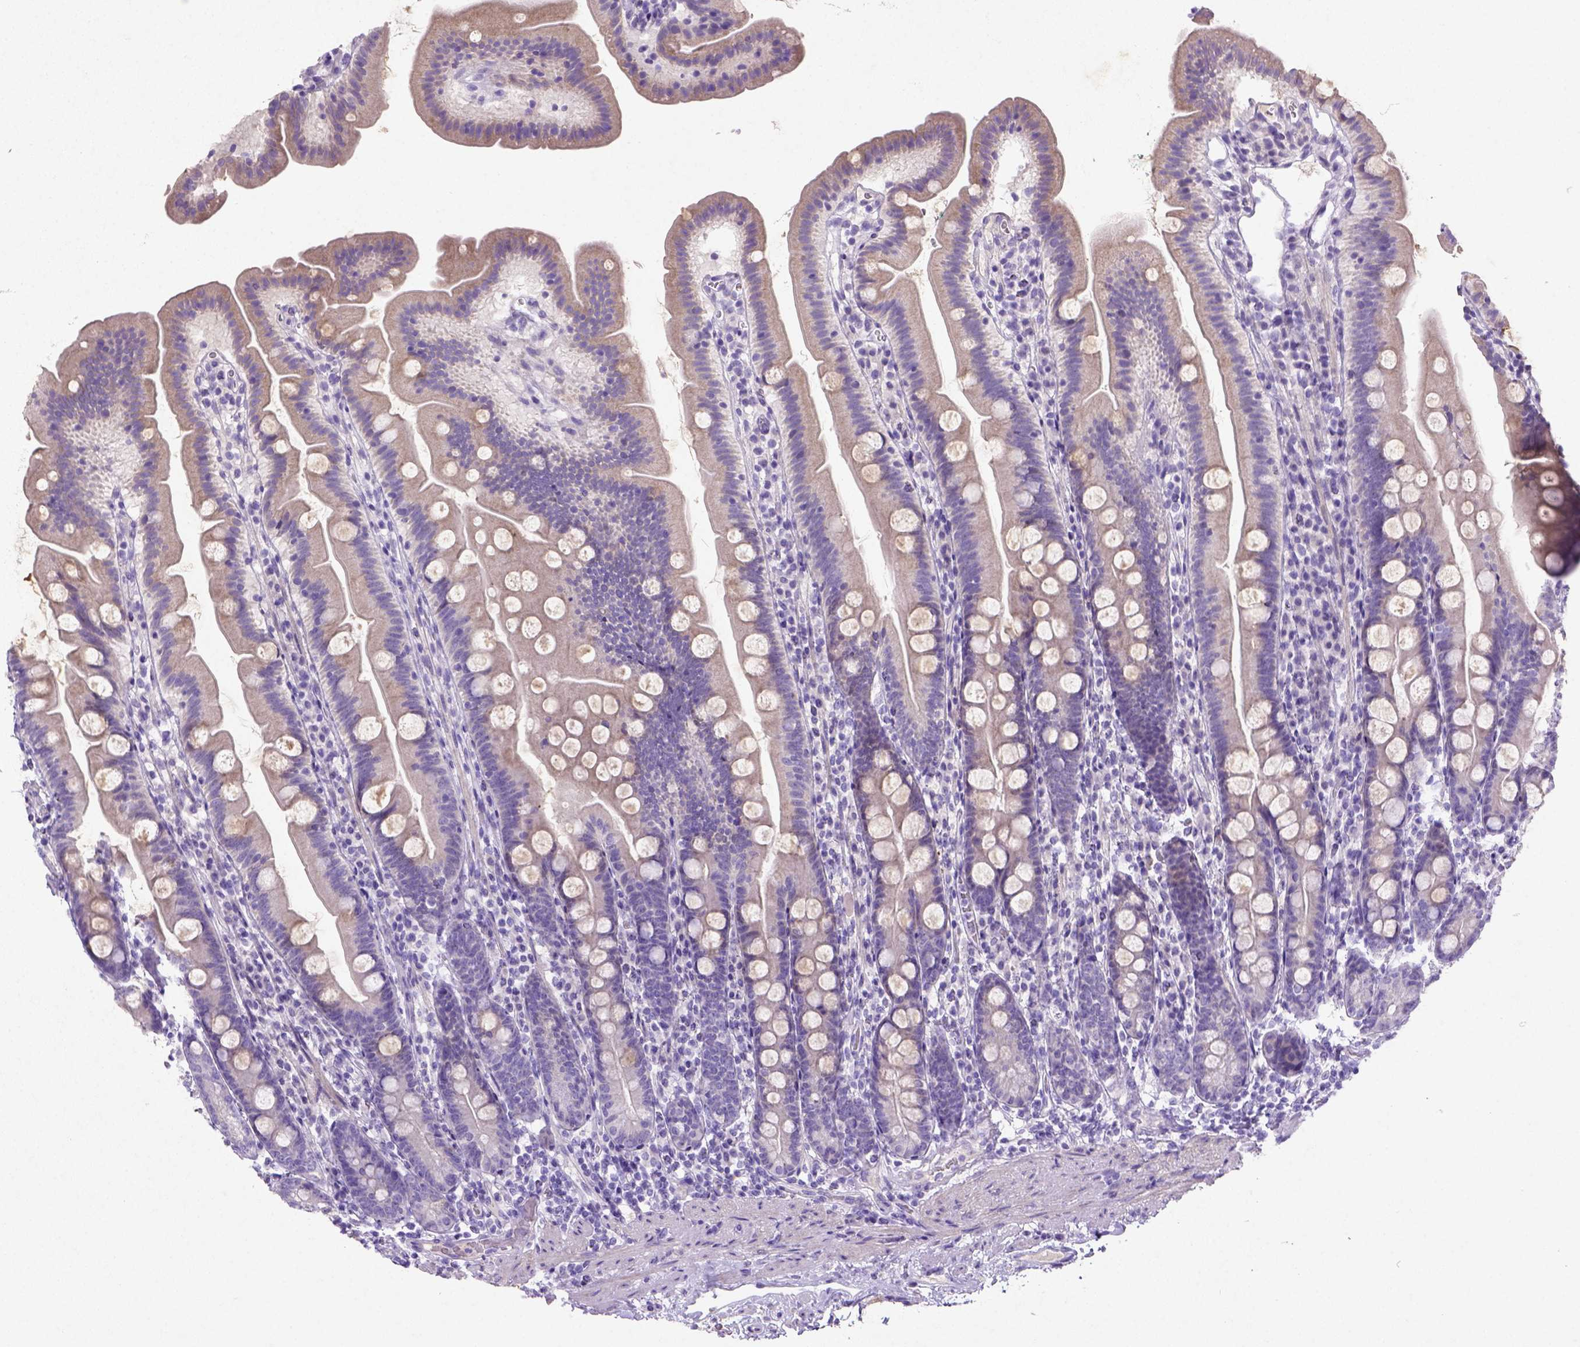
{"staining": {"intensity": "negative", "quantity": "none", "location": "none"}, "tissue": "duodenum", "cell_type": "Glandular cells", "image_type": "normal", "snomed": [{"axis": "morphology", "description": "Normal tissue, NOS"}, {"axis": "topography", "description": "Duodenum"}], "caption": "Immunohistochemical staining of benign human duodenum displays no significant positivity in glandular cells.", "gene": "NUDT2", "patient": {"sex": "female", "age": 67}}